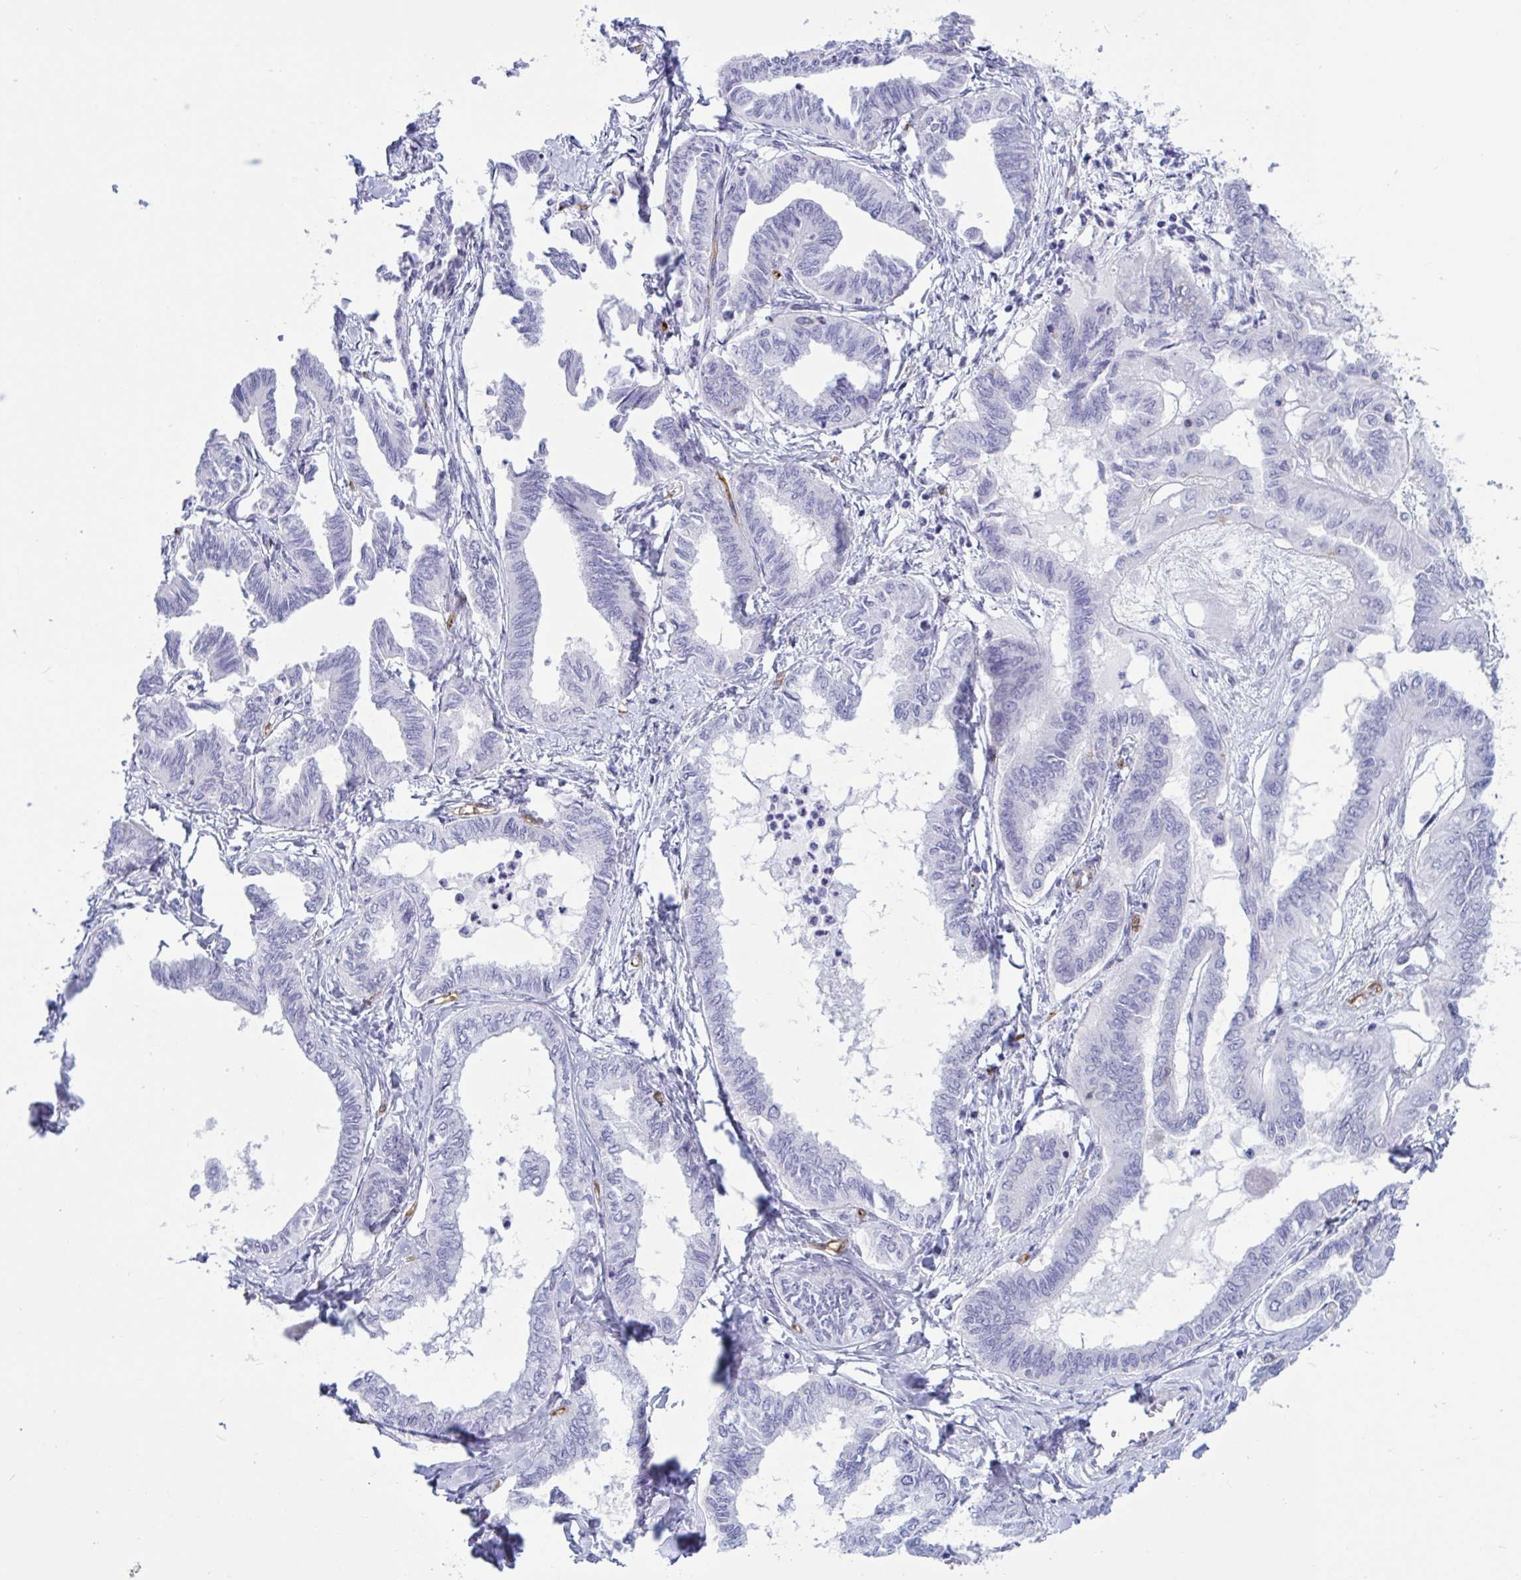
{"staining": {"intensity": "negative", "quantity": "none", "location": "none"}, "tissue": "ovarian cancer", "cell_type": "Tumor cells", "image_type": "cancer", "snomed": [{"axis": "morphology", "description": "Carcinoma, endometroid"}, {"axis": "topography", "description": "Ovary"}], "caption": "The immunohistochemistry histopathology image has no significant staining in tumor cells of ovarian cancer tissue.", "gene": "EML1", "patient": {"sex": "female", "age": 70}}